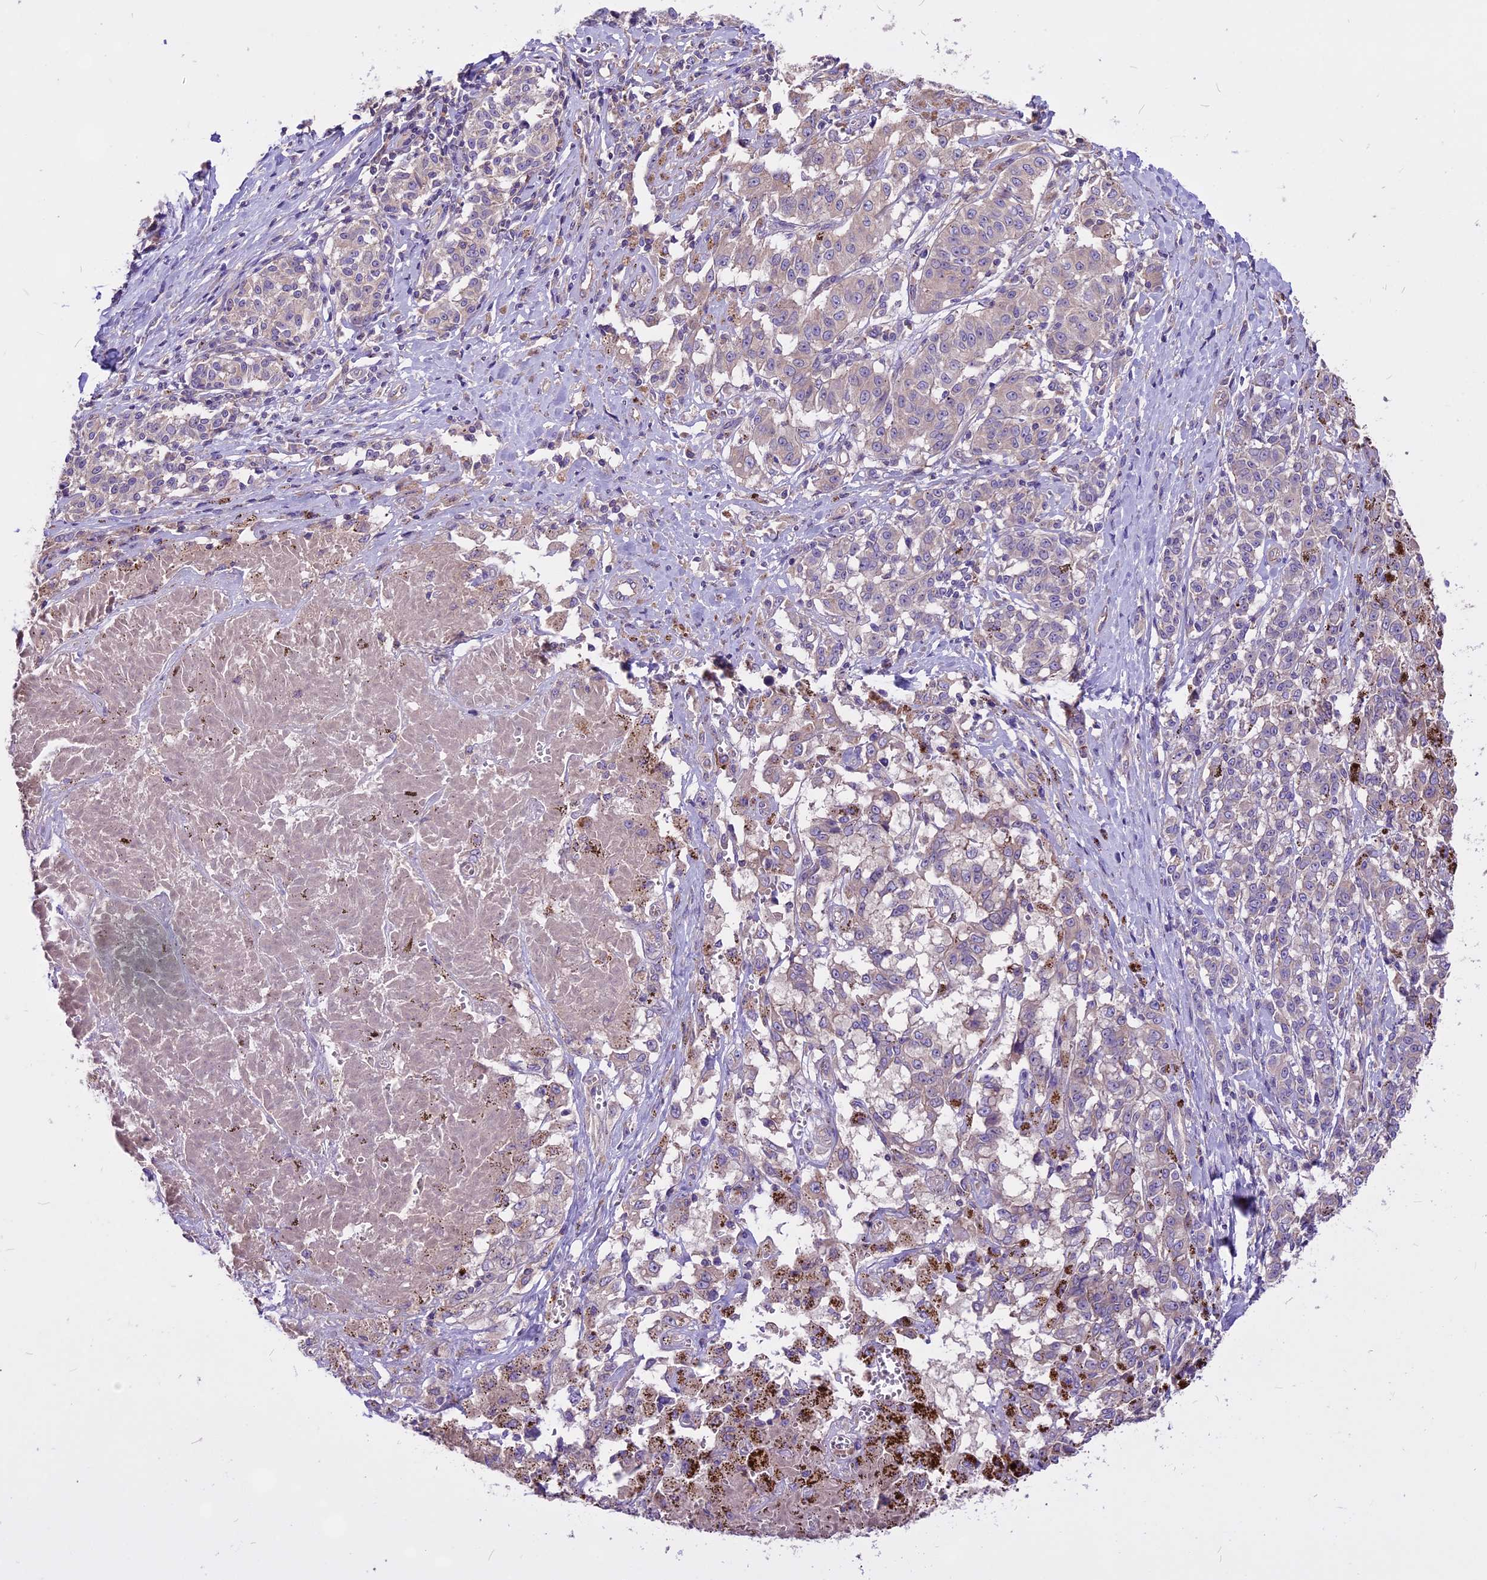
{"staining": {"intensity": "weak", "quantity": "25%-75%", "location": "cytoplasmic/membranous"}, "tissue": "melanoma", "cell_type": "Tumor cells", "image_type": "cancer", "snomed": [{"axis": "morphology", "description": "Malignant melanoma, NOS"}, {"axis": "topography", "description": "Skin"}], "caption": "Tumor cells display low levels of weak cytoplasmic/membranous positivity in about 25%-75% of cells in melanoma. (DAB (3,3'-diaminobenzidine) IHC, brown staining for protein, blue staining for nuclei).", "gene": "ANO3", "patient": {"sex": "female", "age": 72}}